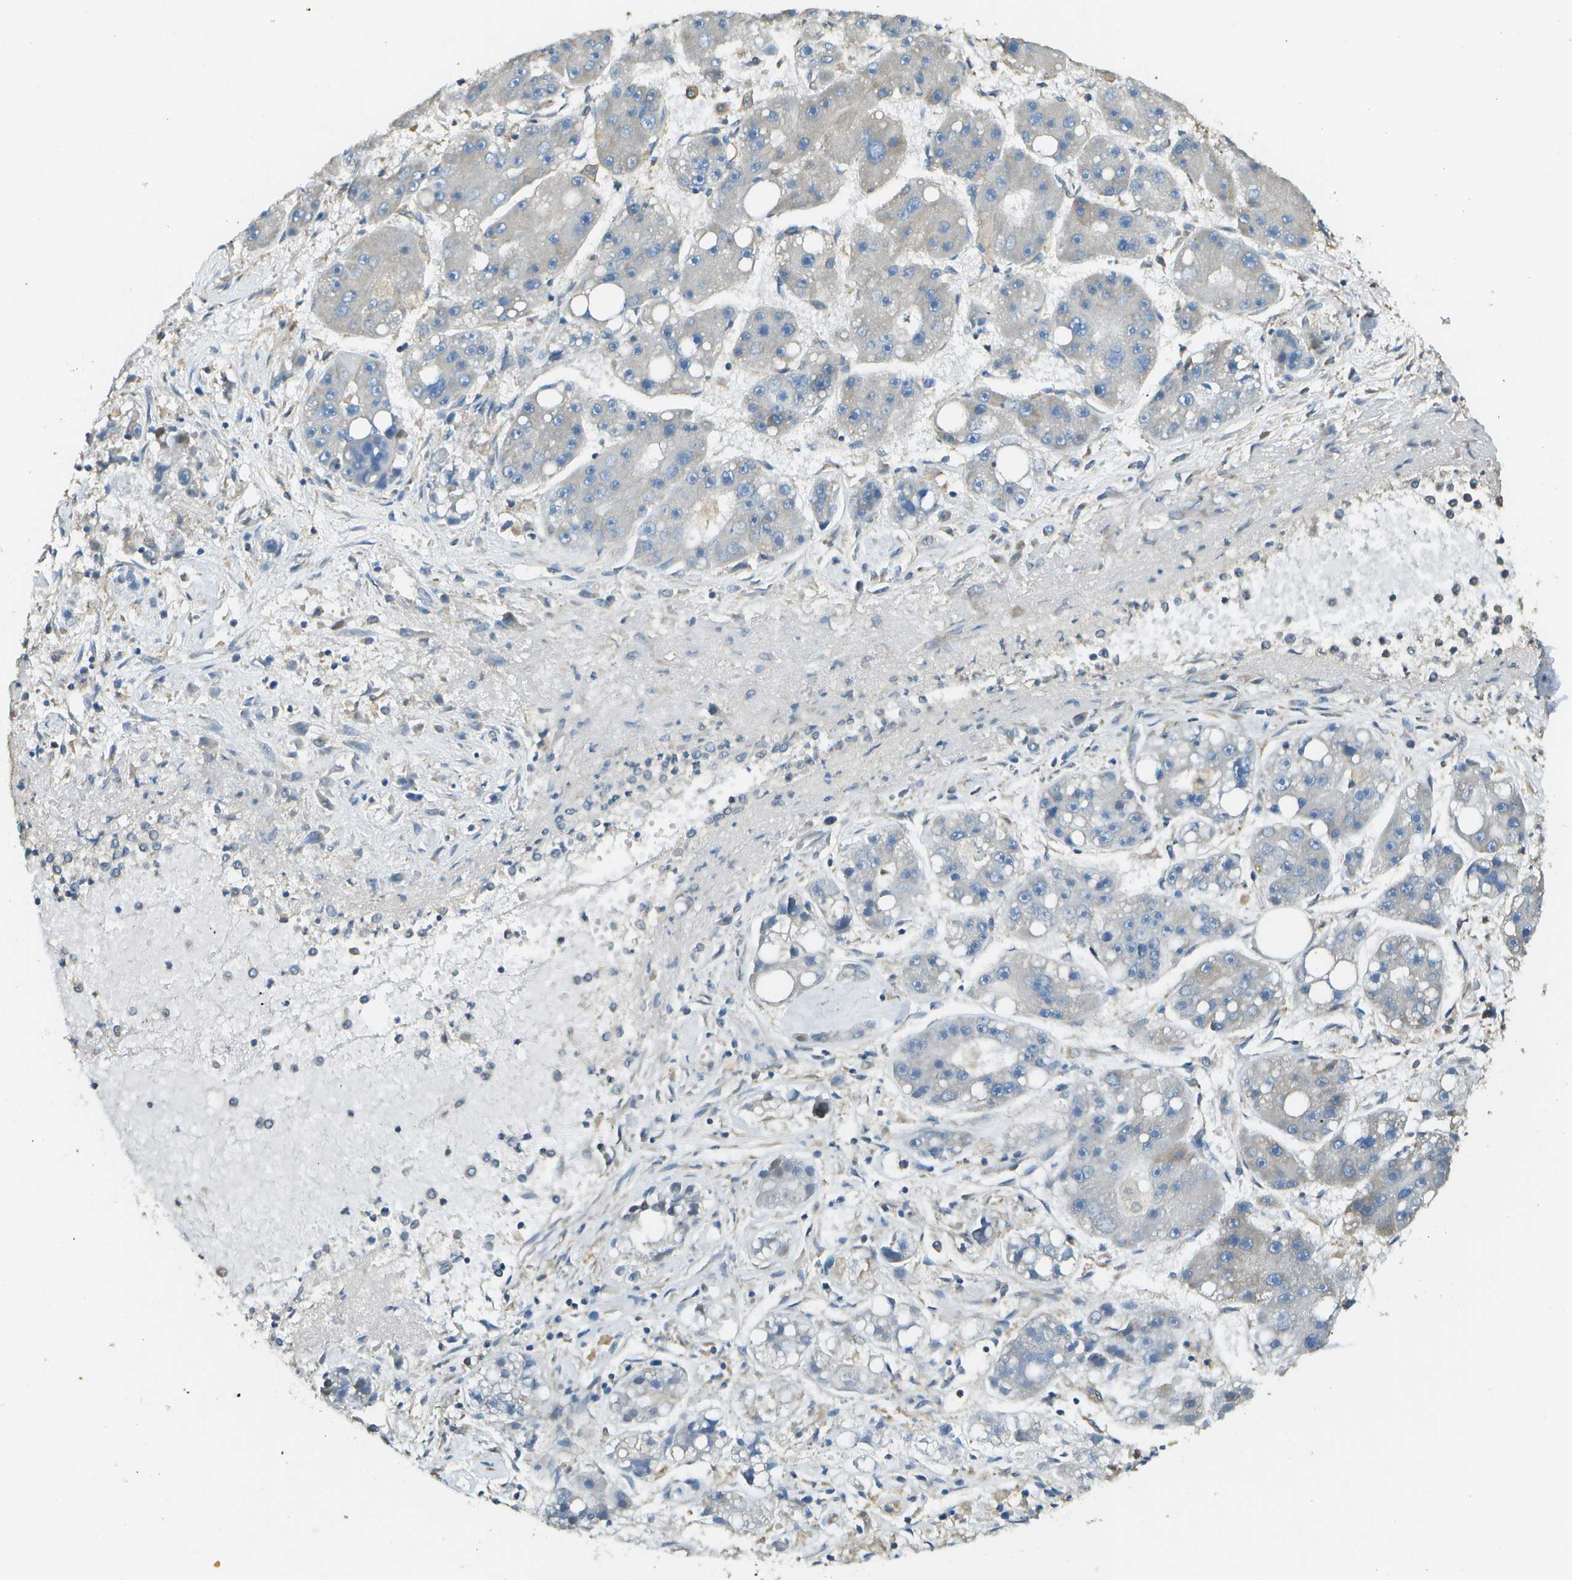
{"staining": {"intensity": "negative", "quantity": "none", "location": "none"}, "tissue": "liver cancer", "cell_type": "Tumor cells", "image_type": "cancer", "snomed": [{"axis": "morphology", "description": "Carcinoma, Hepatocellular, NOS"}, {"axis": "topography", "description": "Liver"}], "caption": "DAB immunohistochemical staining of human liver hepatocellular carcinoma displays no significant expression in tumor cells.", "gene": "DNAJB11", "patient": {"sex": "female", "age": 61}}